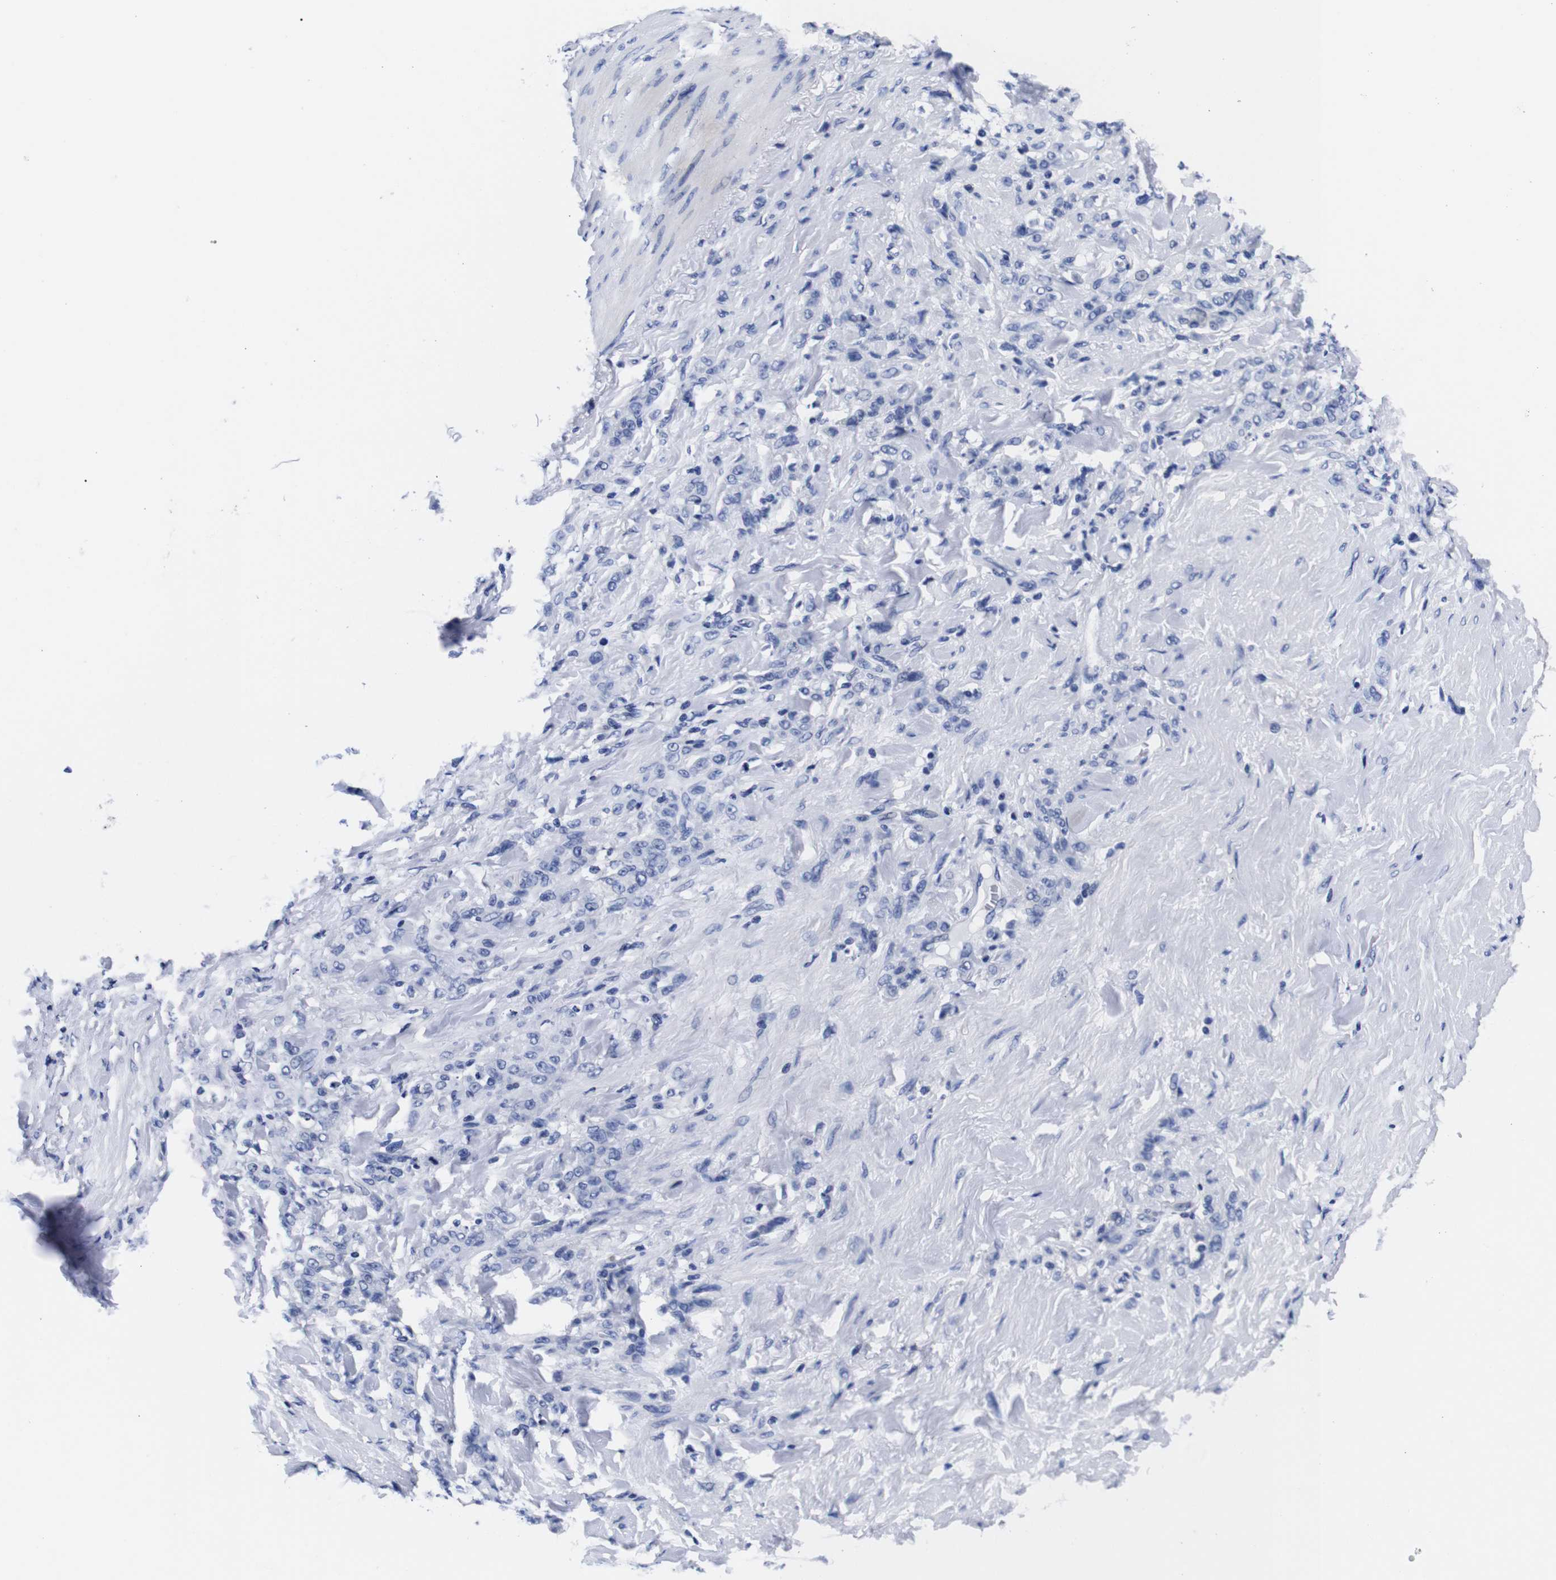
{"staining": {"intensity": "negative", "quantity": "none", "location": "none"}, "tissue": "stomach cancer", "cell_type": "Tumor cells", "image_type": "cancer", "snomed": [{"axis": "morphology", "description": "Adenocarcinoma, NOS"}, {"axis": "topography", "description": "Stomach"}], "caption": "Stomach cancer was stained to show a protein in brown. There is no significant expression in tumor cells. (DAB (3,3'-diaminobenzidine) immunohistochemistry (IHC) with hematoxylin counter stain).", "gene": "CLEC4G", "patient": {"sex": "male", "age": 82}}